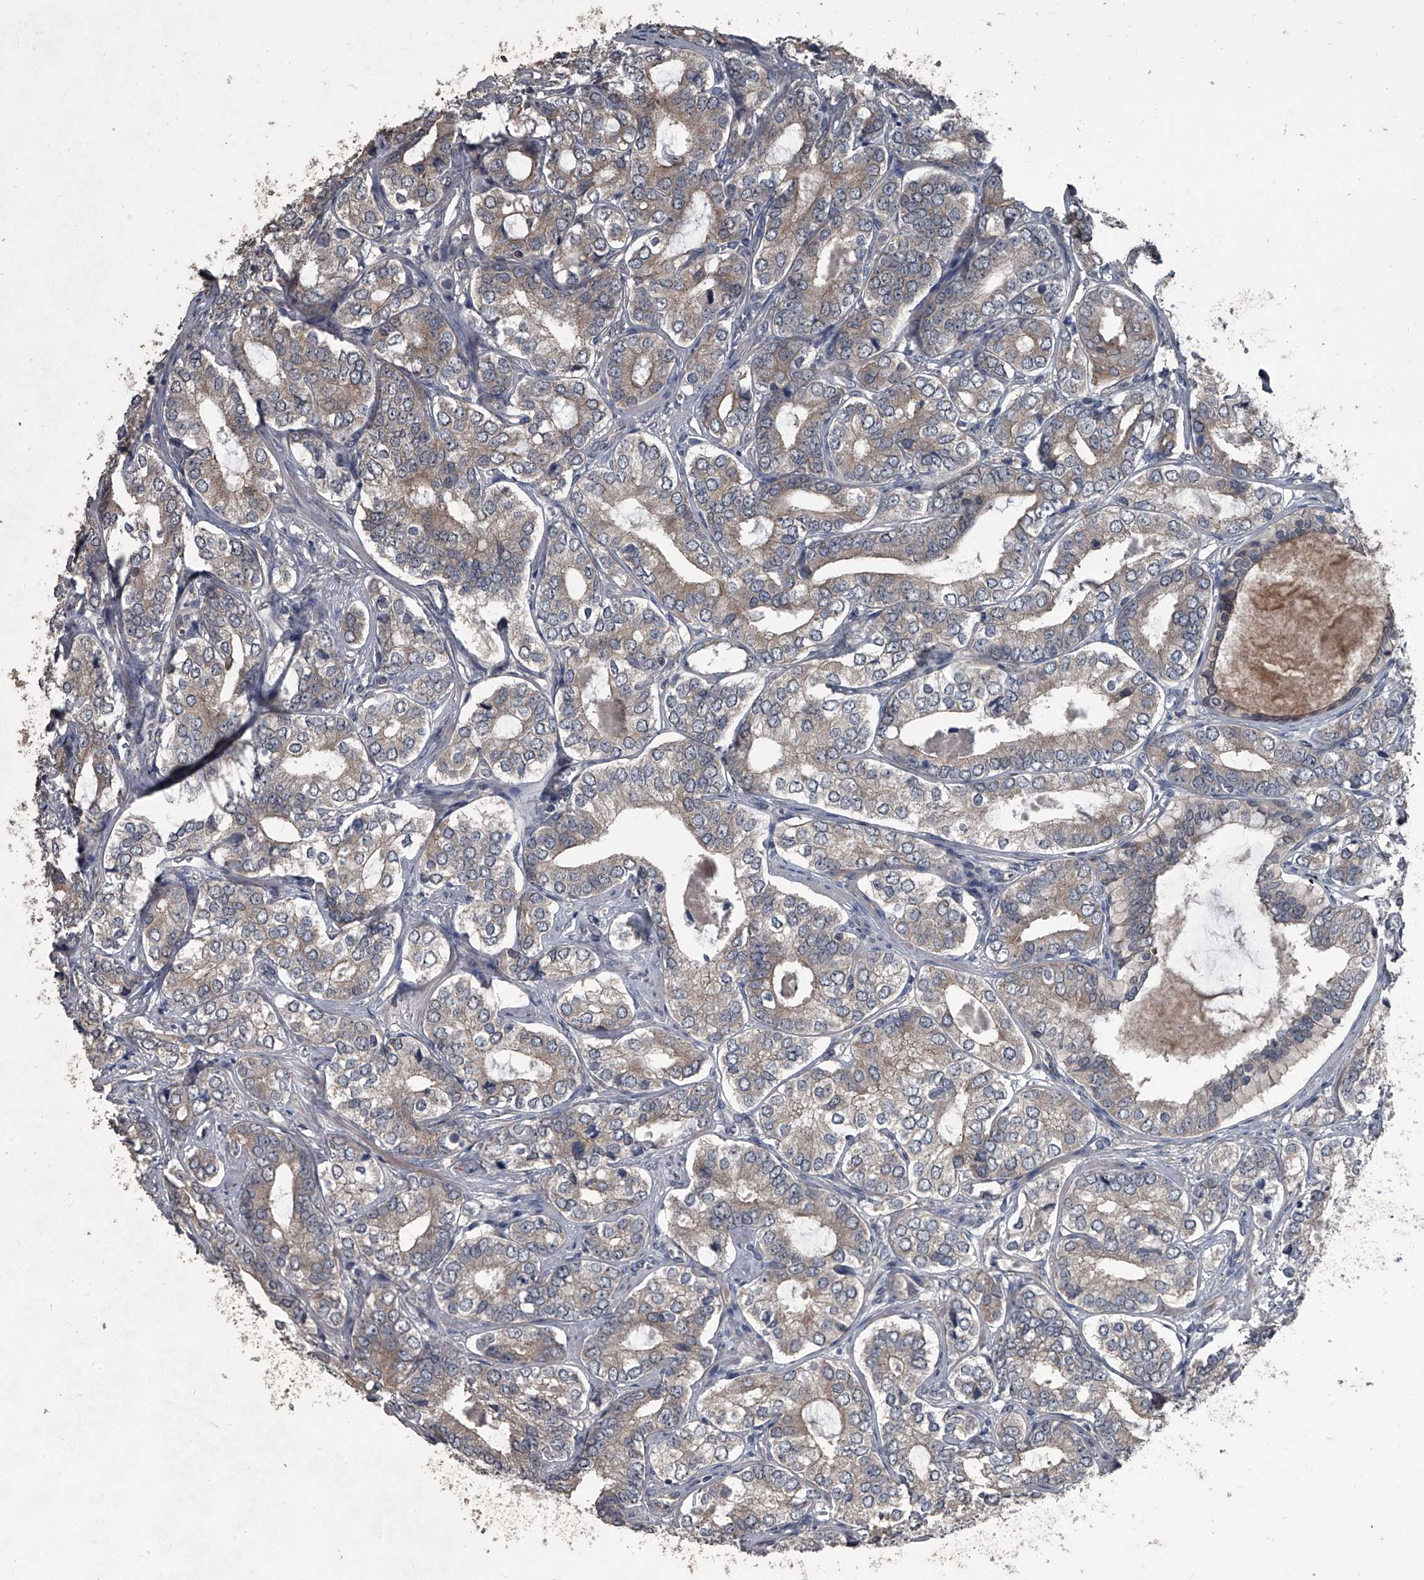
{"staining": {"intensity": "weak", "quantity": ">75%", "location": "cytoplasmic/membranous"}, "tissue": "prostate cancer", "cell_type": "Tumor cells", "image_type": "cancer", "snomed": [{"axis": "morphology", "description": "Adenocarcinoma, High grade"}, {"axis": "topography", "description": "Prostate"}], "caption": "A micrograph showing weak cytoplasmic/membranous positivity in about >75% of tumor cells in prostate cancer (adenocarcinoma (high-grade)), as visualized by brown immunohistochemical staining.", "gene": "OARD1", "patient": {"sex": "male", "age": 62}}